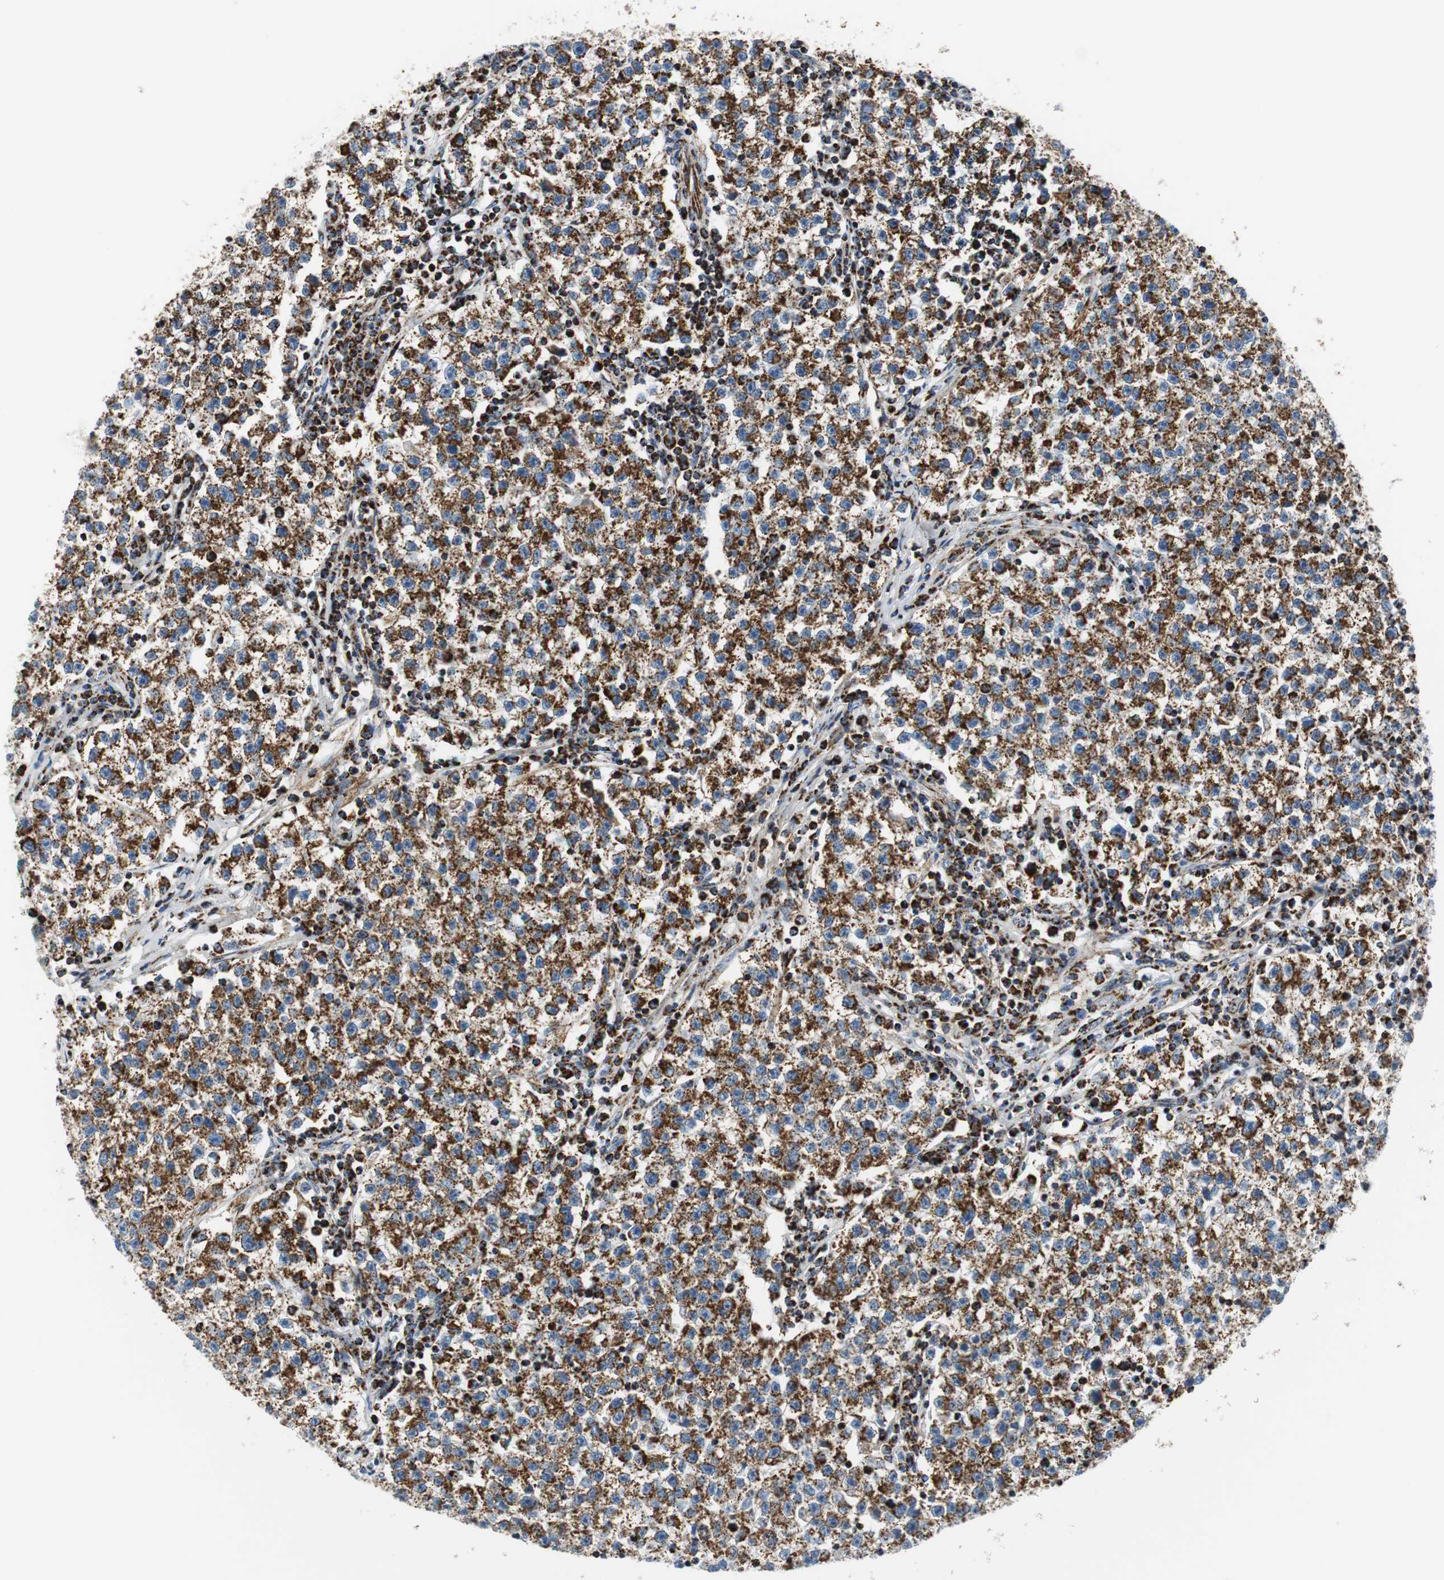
{"staining": {"intensity": "strong", "quantity": ">75%", "location": "cytoplasmic/membranous"}, "tissue": "testis cancer", "cell_type": "Tumor cells", "image_type": "cancer", "snomed": [{"axis": "morphology", "description": "Seminoma, NOS"}, {"axis": "topography", "description": "Testis"}], "caption": "Strong cytoplasmic/membranous expression is appreciated in approximately >75% of tumor cells in testis seminoma.", "gene": "C1QTNF7", "patient": {"sex": "male", "age": 22}}